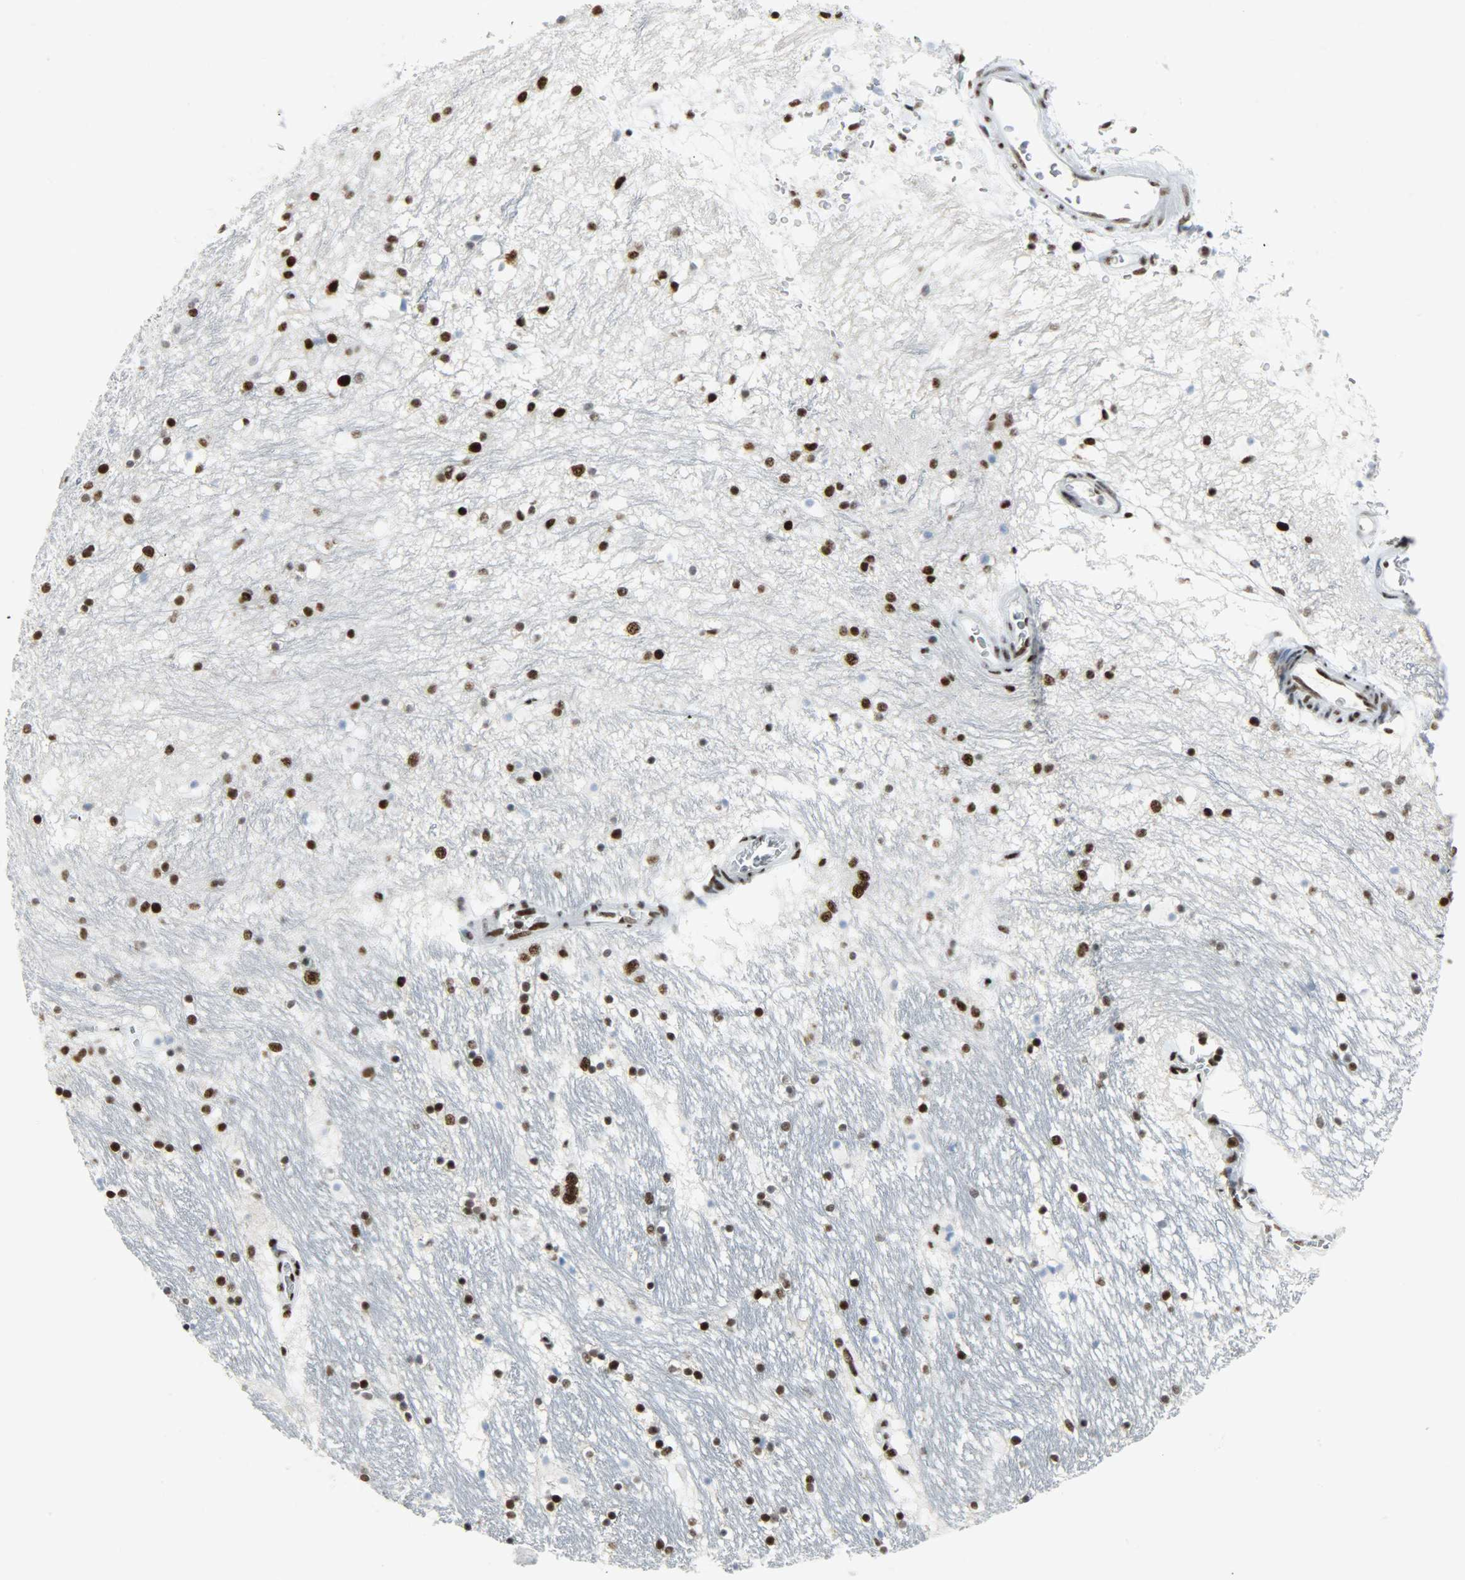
{"staining": {"intensity": "strong", "quantity": ">75%", "location": "nuclear"}, "tissue": "hippocampus", "cell_type": "Glial cells", "image_type": "normal", "snomed": [{"axis": "morphology", "description": "Normal tissue, NOS"}, {"axis": "topography", "description": "Hippocampus"}], "caption": "Hippocampus stained for a protein (brown) shows strong nuclear positive expression in about >75% of glial cells.", "gene": "SNRPA", "patient": {"sex": "male", "age": 45}}